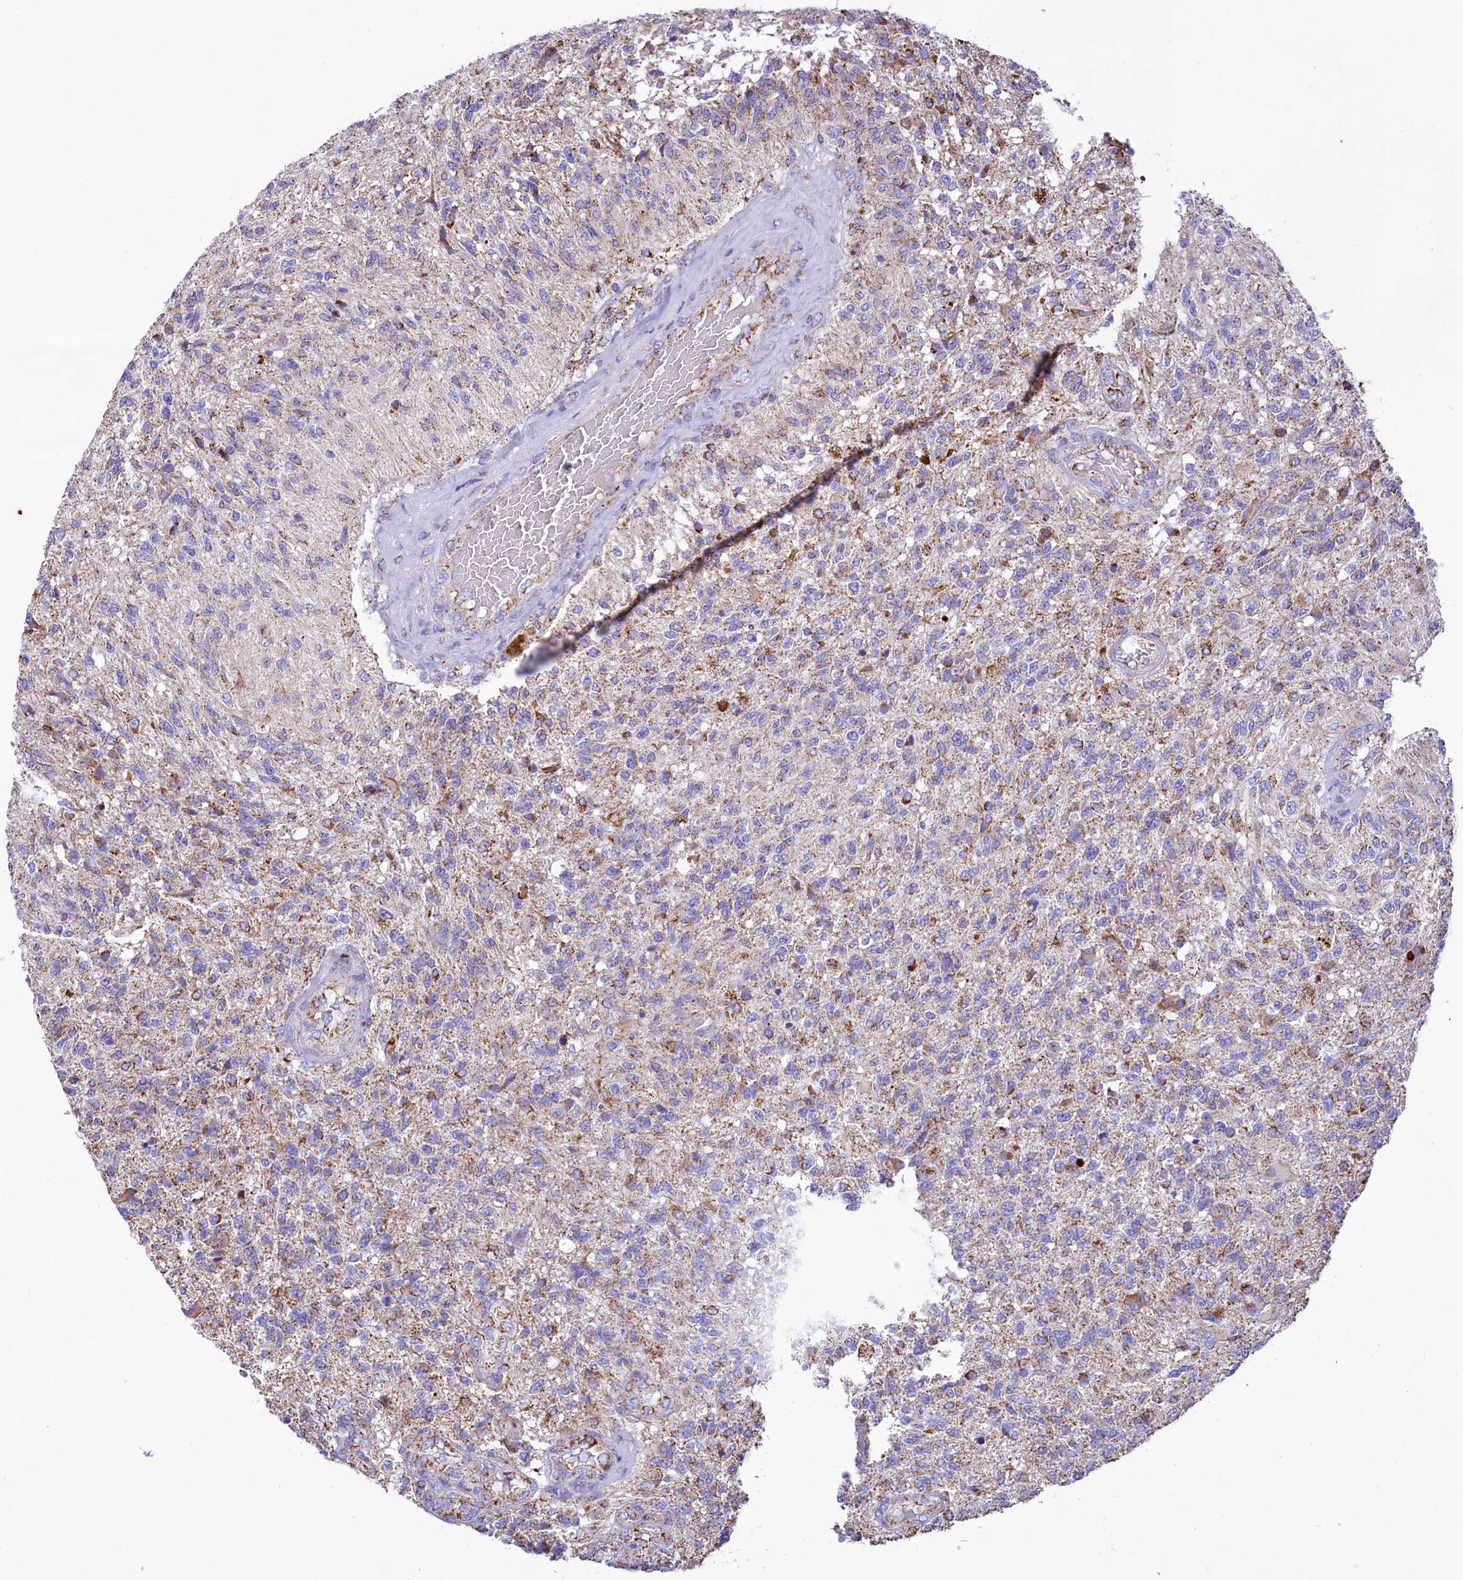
{"staining": {"intensity": "weak", "quantity": "25%-75%", "location": "cytoplasmic/membranous"}, "tissue": "glioma", "cell_type": "Tumor cells", "image_type": "cancer", "snomed": [{"axis": "morphology", "description": "Glioma, malignant, High grade"}, {"axis": "topography", "description": "Brain"}], "caption": "This image shows immunohistochemistry staining of human malignant glioma (high-grade), with low weak cytoplasmic/membranous expression in about 25%-75% of tumor cells.", "gene": "IDH3A", "patient": {"sex": "male", "age": 56}}